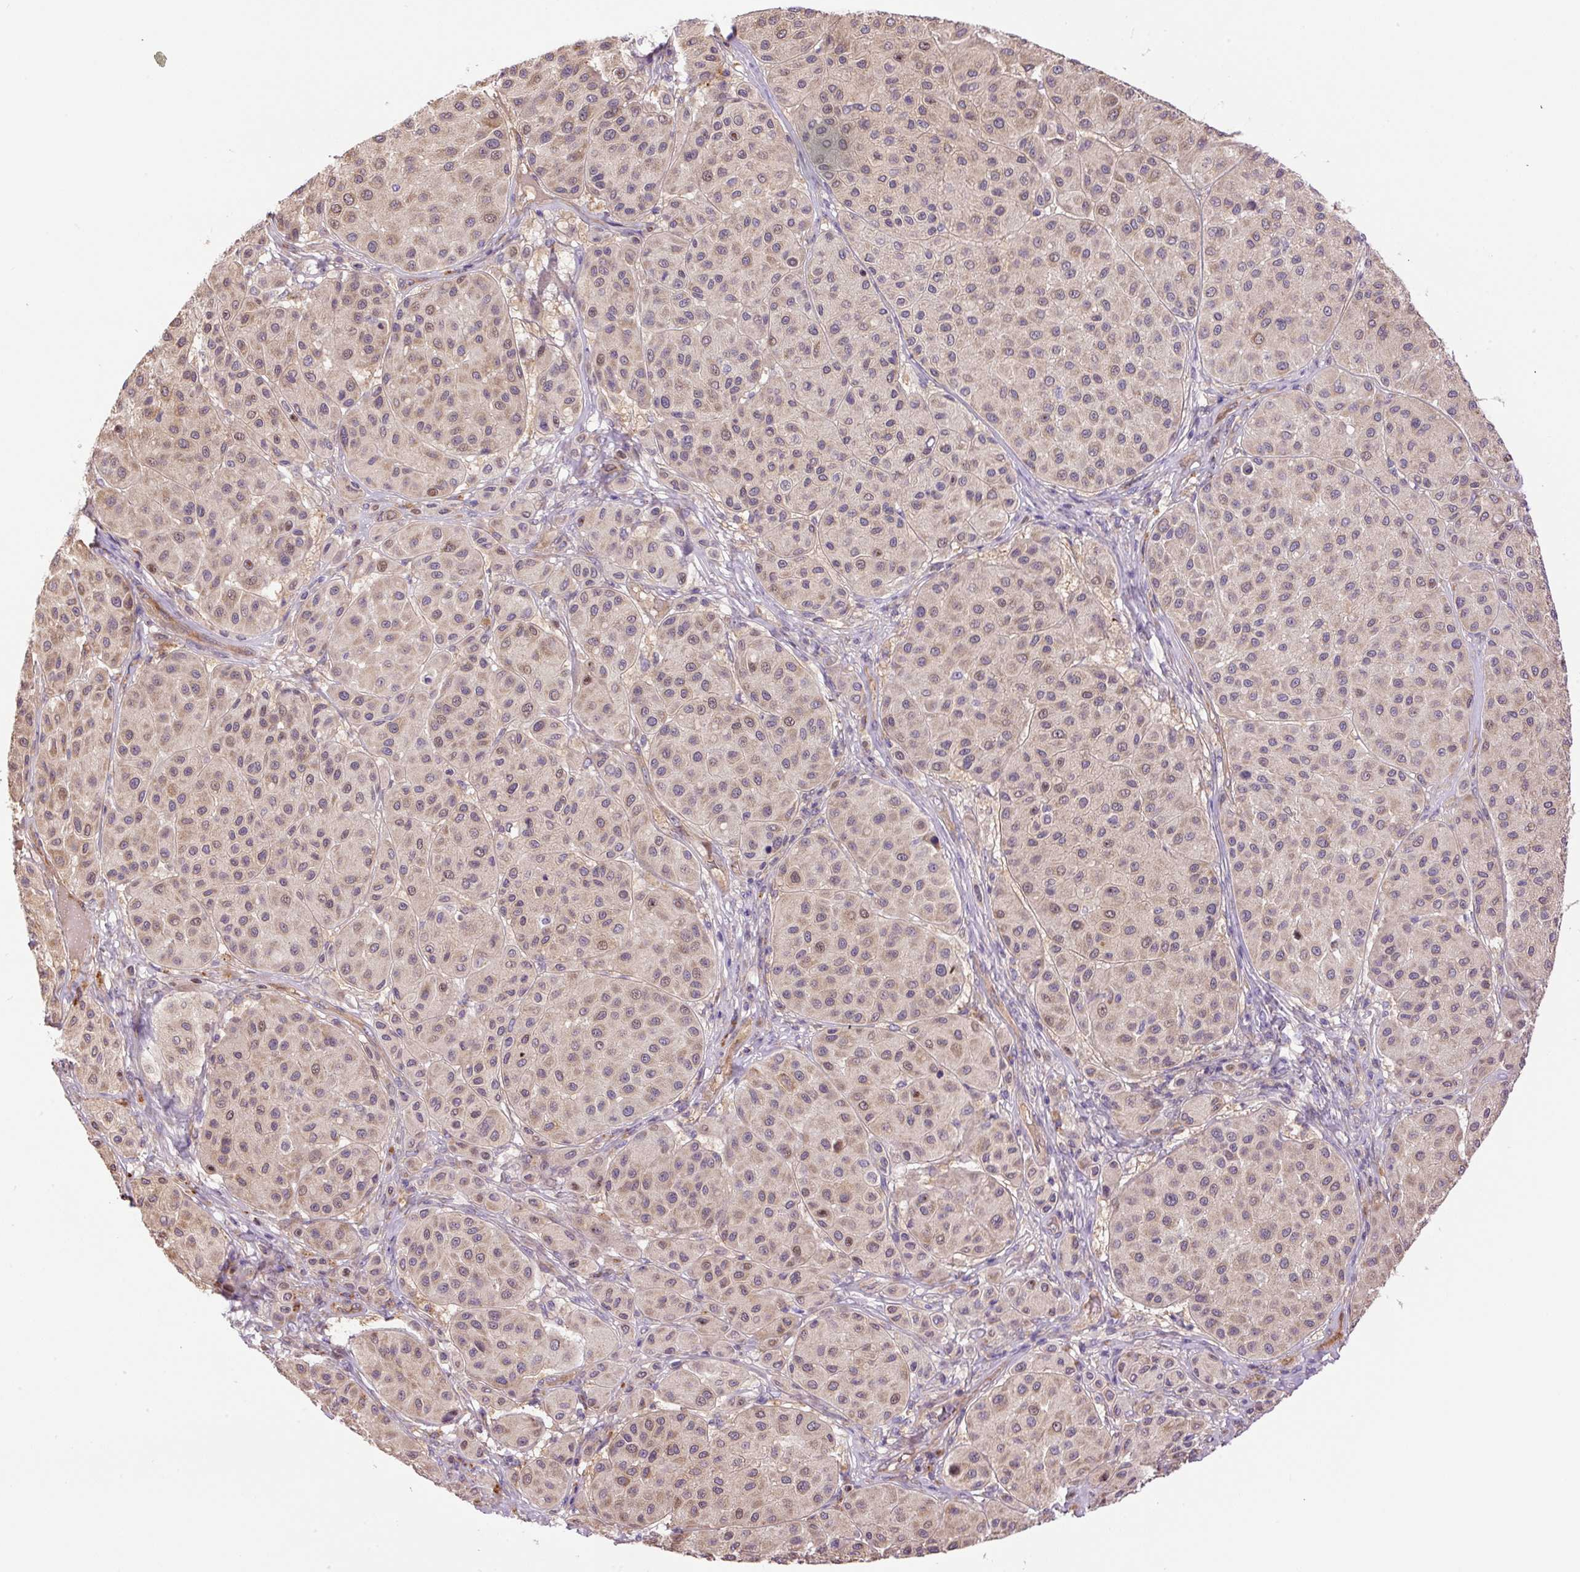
{"staining": {"intensity": "weak", "quantity": "25%-75%", "location": "cytoplasmic/membranous"}, "tissue": "melanoma", "cell_type": "Tumor cells", "image_type": "cancer", "snomed": [{"axis": "morphology", "description": "Malignant melanoma, Metastatic site"}, {"axis": "topography", "description": "Smooth muscle"}], "caption": "This is an image of immunohistochemistry (IHC) staining of malignant melanoma (metastatic site), which shows weak positivity in the cytoplasmic/membranous of tumor cells.", "gene": "PPME1", "patient": {"sex": "male", "age": 41}}